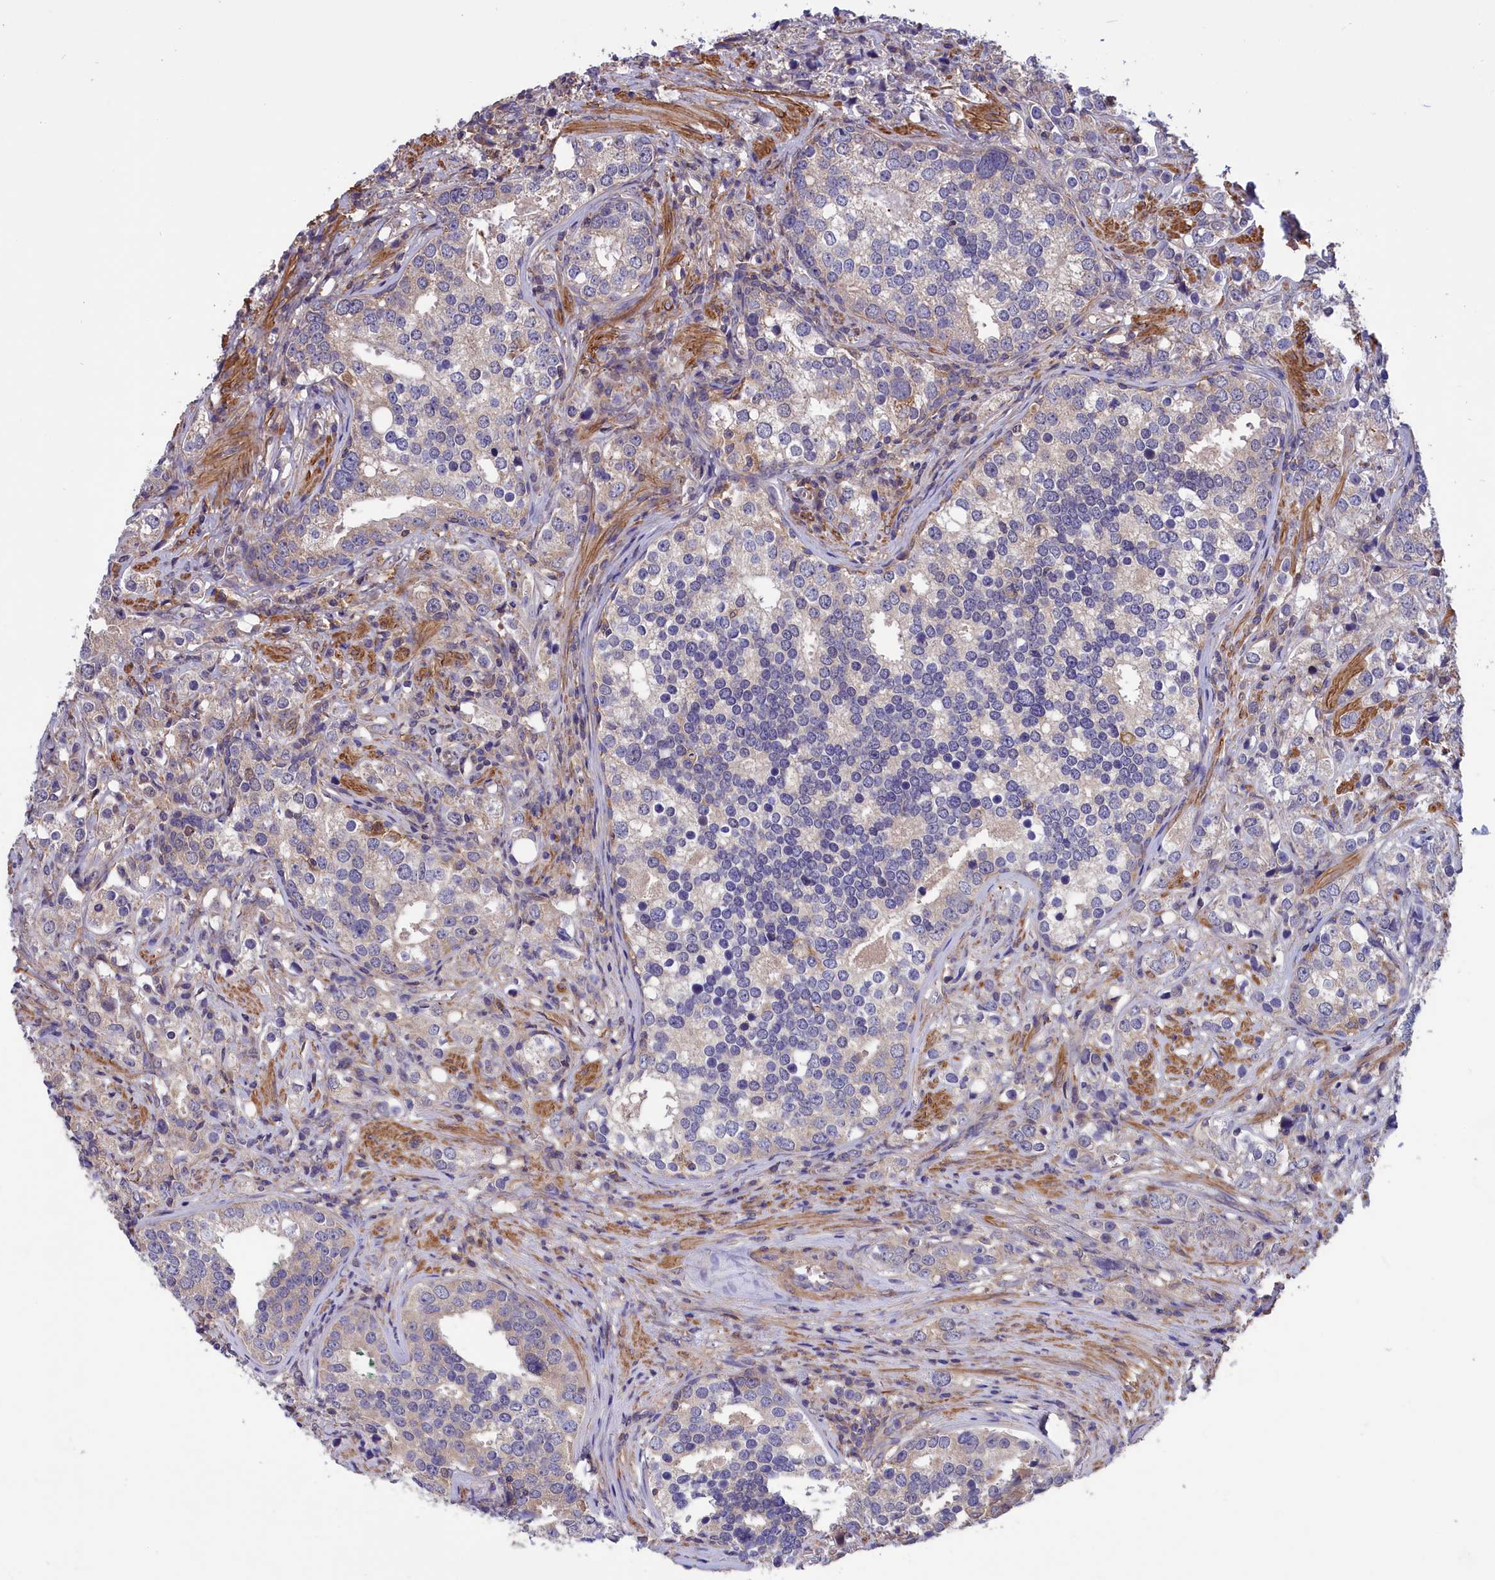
{"staining": {"intensity": "negative", "quantity": "none", "location": "none"}, "tissue": "prostate cancer", "cell_type": "Tumor cells", "image_type": "cancer", "snomed": [{"axis": "morphology", "description": "Adenocarcinoma, High grade"}, {"axis": "topography", "description": "Prostate"}], "caption": "The immunohistochemistry (IHC) photomicrograph has no significant positivity in tumor cells of prostate high-grade adenocarcinoma tissue.", "gene": "AMDHD2", "patient": {"sex": "male", "age": 71}}